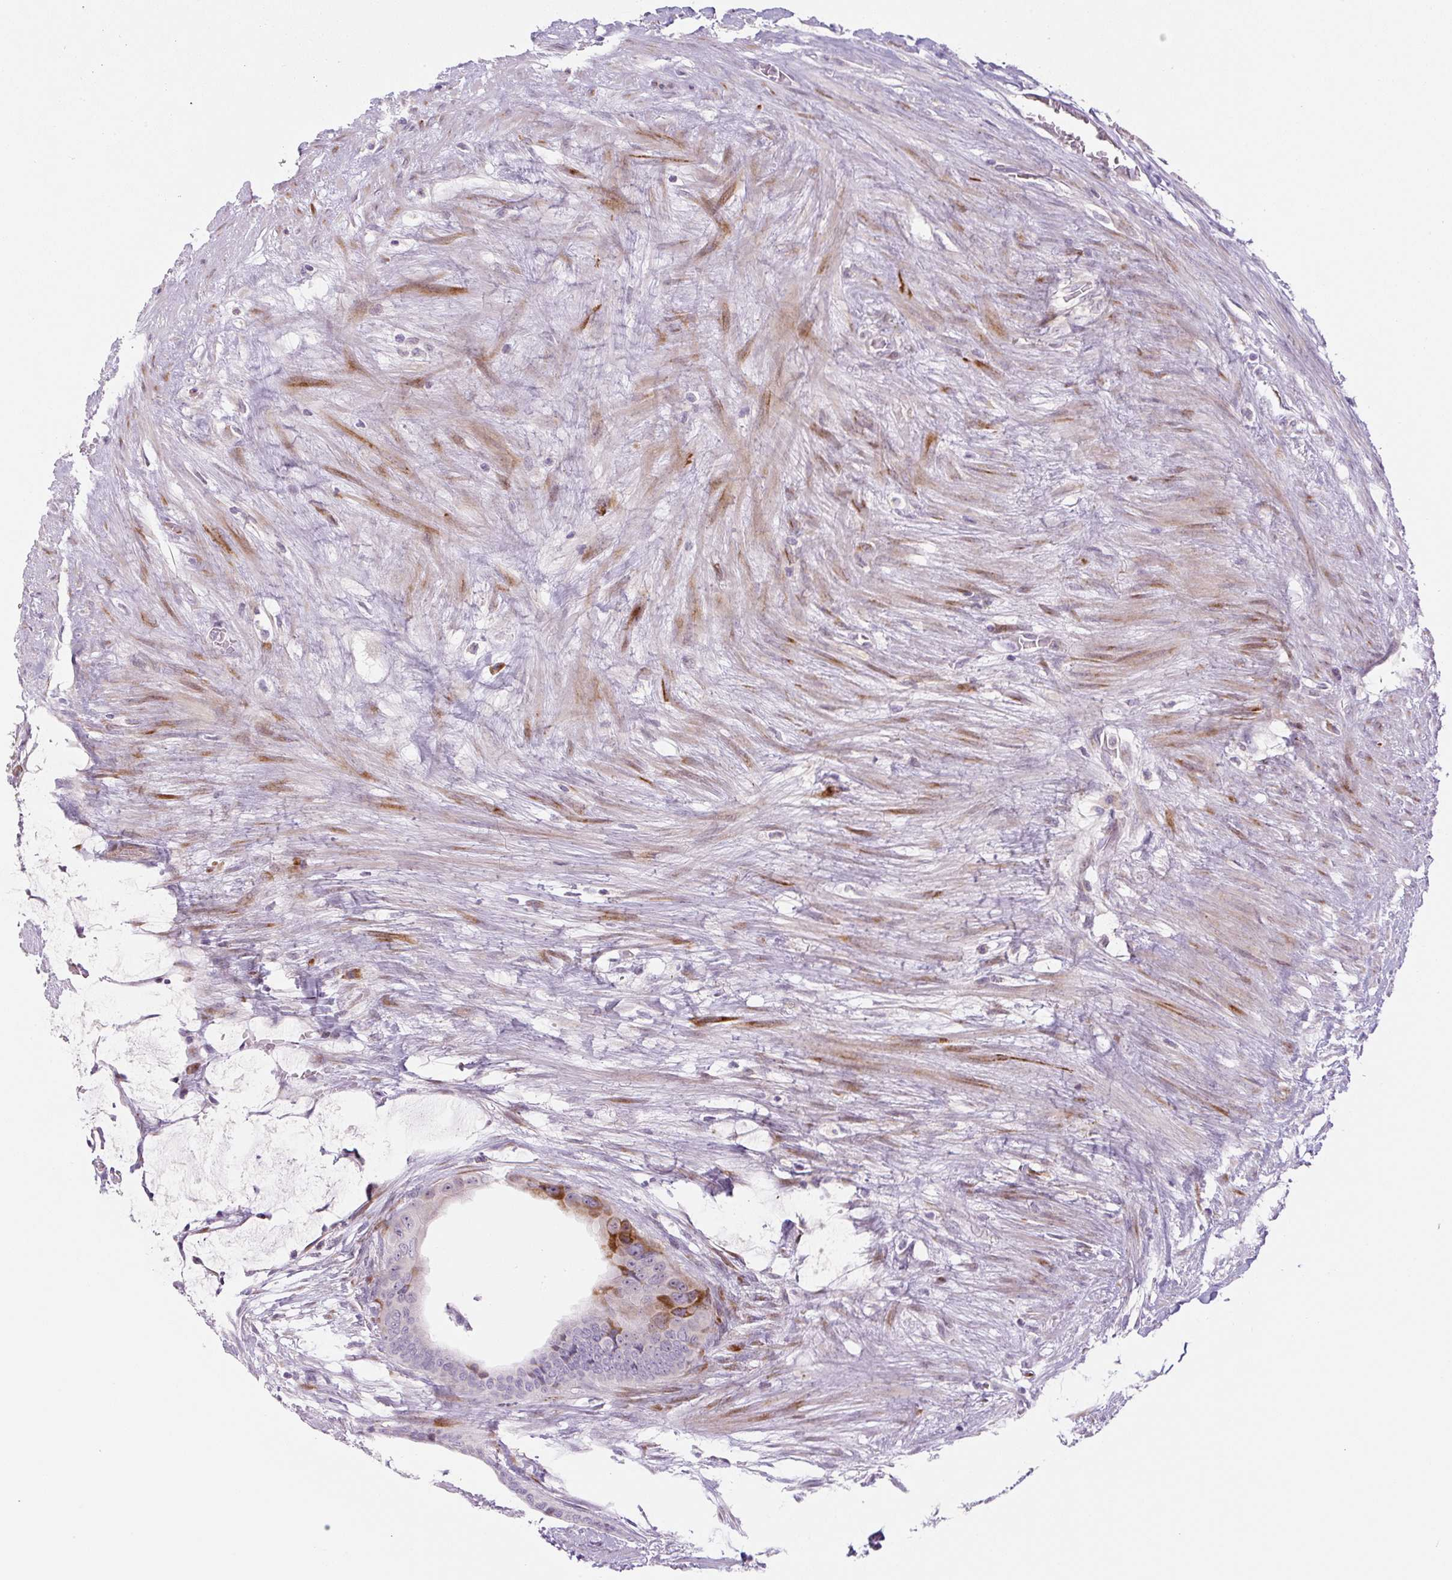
{"staining": {"intensity": "moderate", "quantity": "<25%", "location": "cytoplasmic/membranous"}, "tissue": "colorectal cancer", "cell_type": "Tumor cells", "image_type": "cancer", "snomed": [{"axis": "morphology", "description": "Adenocarcinoma, NOS"}, {"axis": "topography", "description": "Rectum"}], "caption": "This micrograph displays colorectal cancer stained with immunohistochemistry (IHC) to label a protein in brown. The cytoplasmic/membranous of tumor cells show moderate positivity for the protein. Nuclei are counter-stained blue.", "gene": "DISP3", "patient": {"sex": "male", "age": 78}}